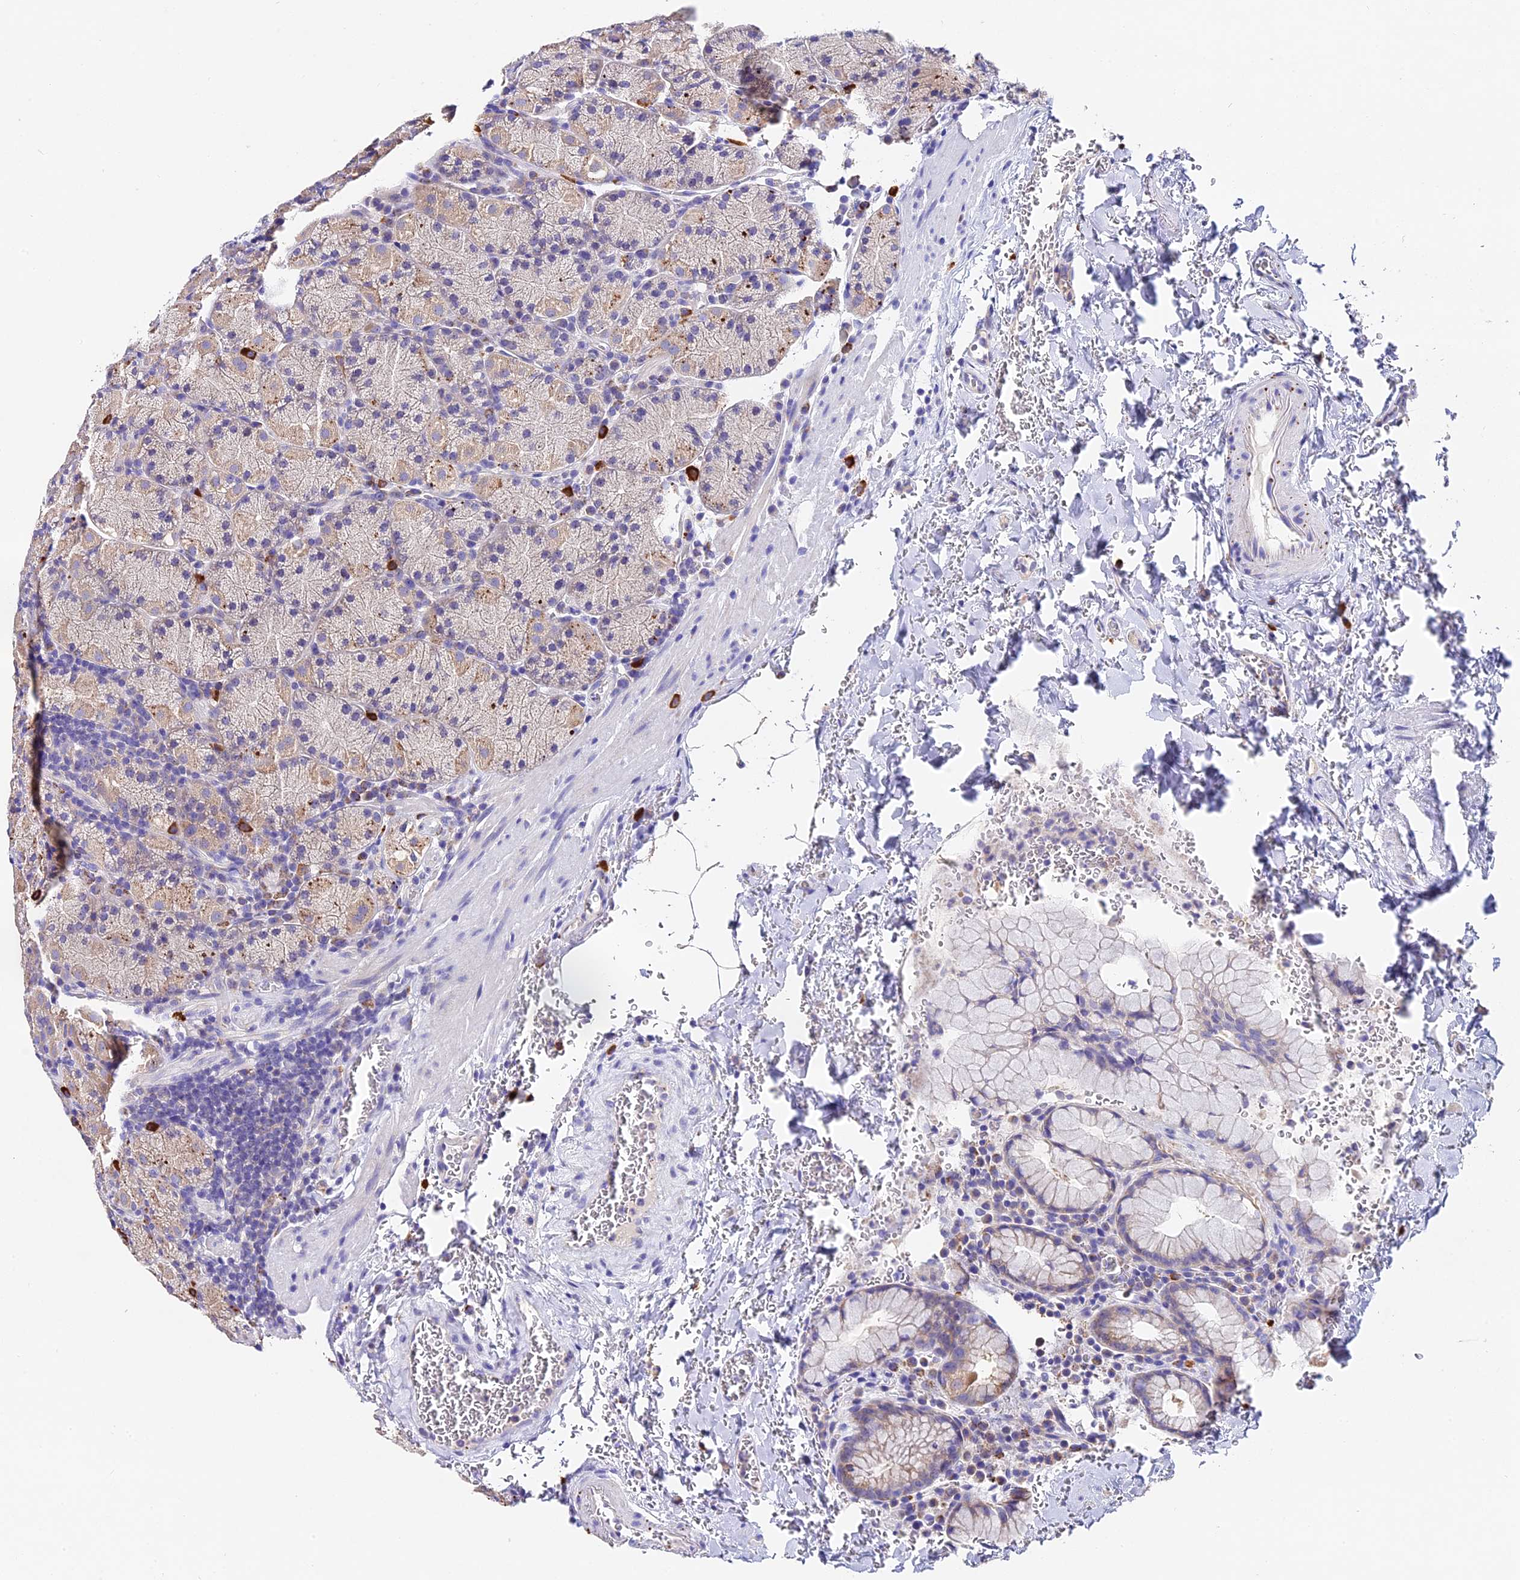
{"staining": {"intensity": "weak", "quantity": "<25%", "location": "cytoplasmic/membranous"}, "tissue": "stomach", "cell_type": "Glandular cells", "image_type": "normal", "snomed": [{"axis": "morphology", "description": "Normal tissue, NOS"}, {"axis": "topography", "description": "Stomach, upper"}, {"axis": "topography", "description": "Stomach, lower"}], "caption": "This is a image of IHC staining of unremarkable stomach, which shows no expression in glandular cells.", "gene": "LYPD6", "patient": {"sex": "male", "age": 80}}